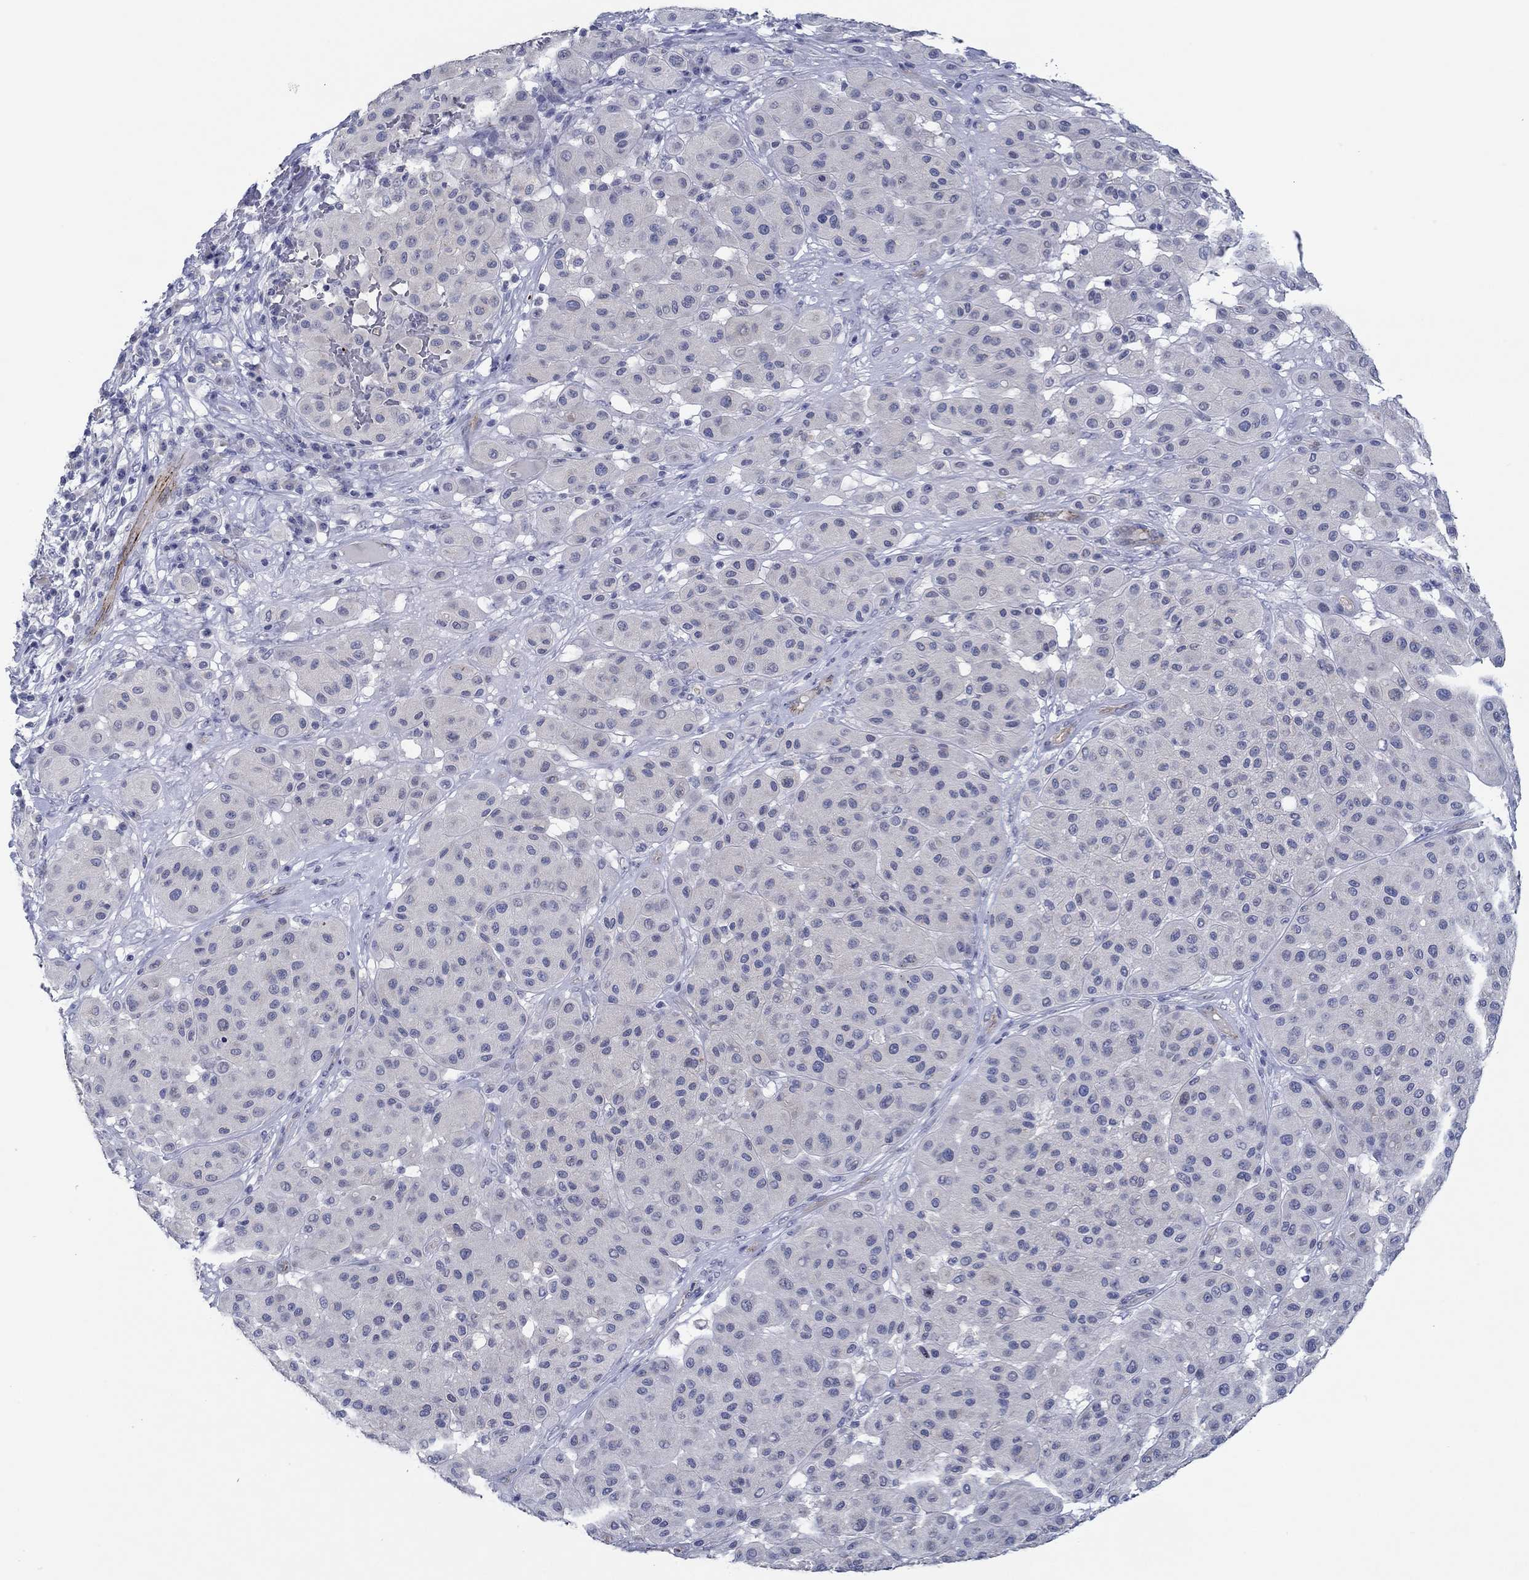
{"staining": {"intensity": "negative", "quantity": "none", "location": "none"}, "tissue": "melanoma", "cell_type": "Tumor cells", "image_type": "cancer", "snomed": [{"axis": "morphology", "description": "Malignant melanoma, Metastatic site"}, {"axis": "topography", "description": "Smooth muscle"}], "caption": "Immunohistochemistry histopathology image of human malignant melanoma (metastatic site) stained for a protein (brown), which displays no positivity in tumor cells. (Brightfield microscopy of DAB IHC at high magnification).", "gene": "GJA5", "patient": {"sex": "male", "age": 41}}